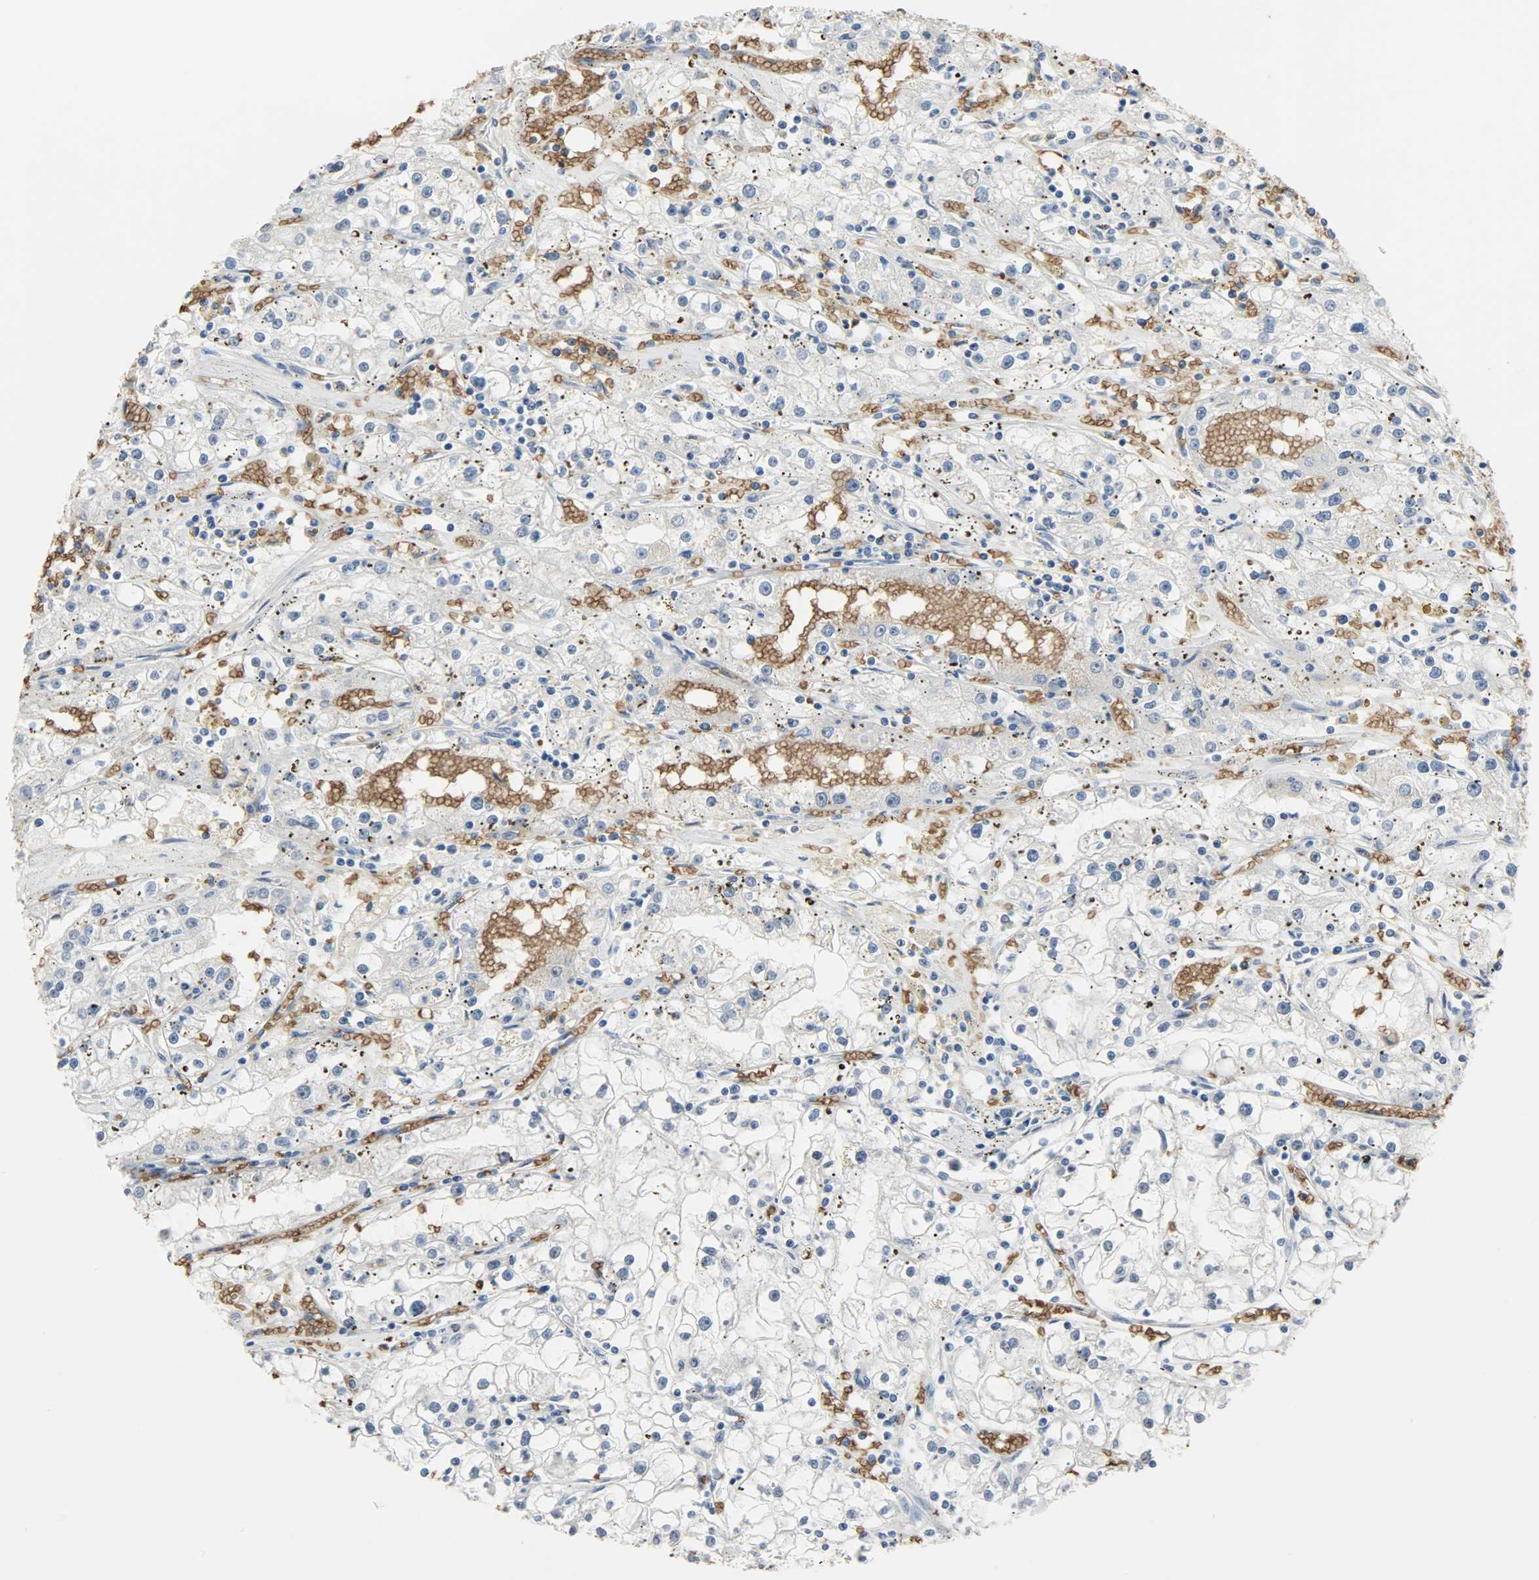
{"staining": {"intensity": "negative", "quantity": "none", "location": "none"}, "tissue": "renal cancer", "cell_type": "Tumor cells", "image_type": "cancer", "snomed": [{"axis": "morphology", "description": "Adenocarcinoma, NOS"}, {"axis": "topography", "description": "Kidney"}], "caption": "Renal cancer was stained to show a protein in brown. There is no significant positivity in tumor cells.", "gene": "SNAI1", "patient": {"sex": "male", "age": 56}}